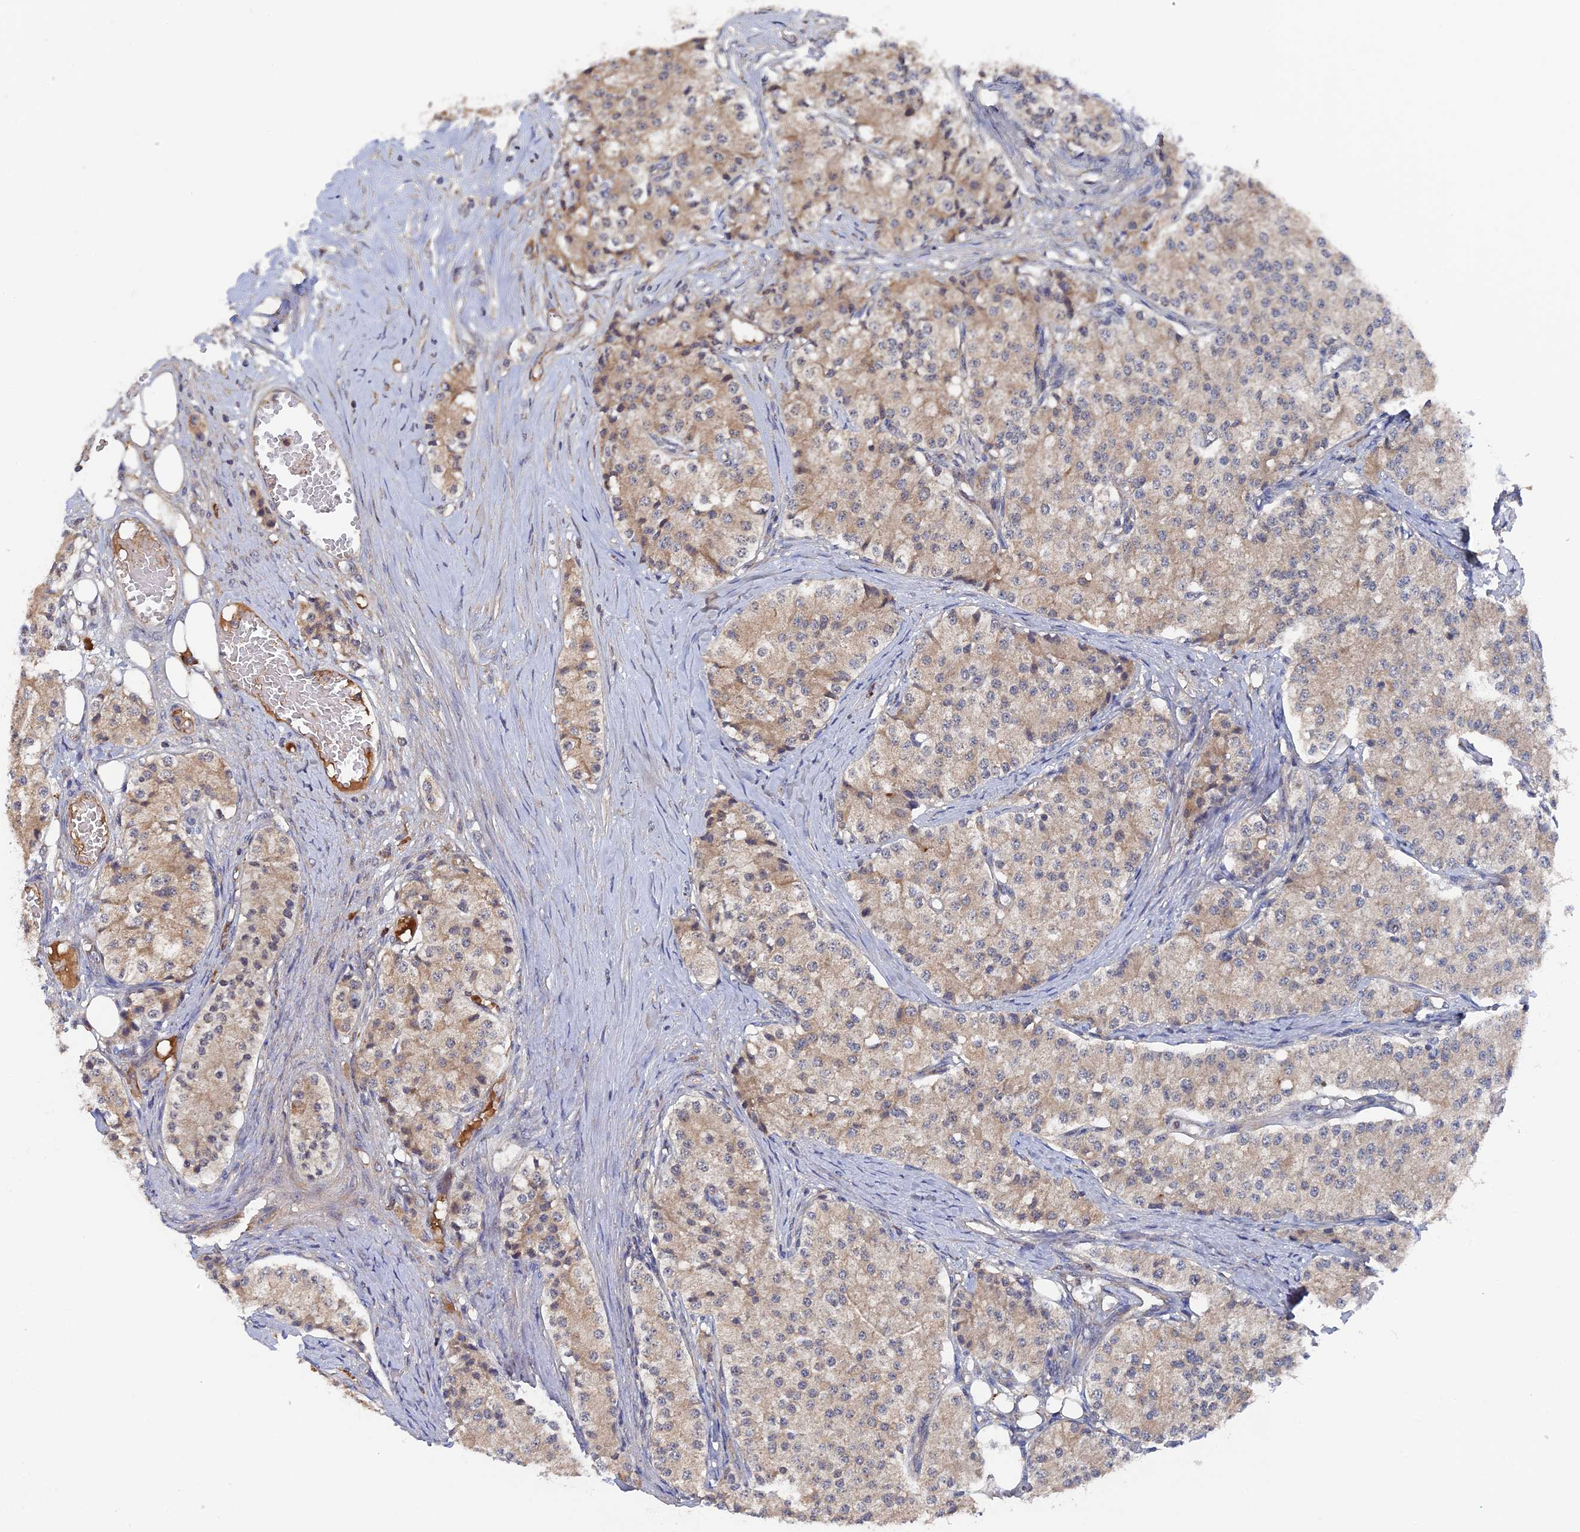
{"staining": {"intensity": "moderate", "quantity": ">75%", "location": "cytoplasmic/membranous"}, "tissue": "carcinoid", "cell_type": "Tumor cells", "image_type": "cancer", "snomed": [{"axis": "morphology", "description": "Carcinoid, malignant, NOS"}, {"axis": "topography", "description": "Colon"}], "caption": "Carcinoid stained with DAB immunohistochemistry (IHC) displays medium levels of moderate cytoplasmic/membranous staining in approximately >75% of tumor cells.", "gene": "RAB15", "patient": {"sex": "female", "age": 52}}